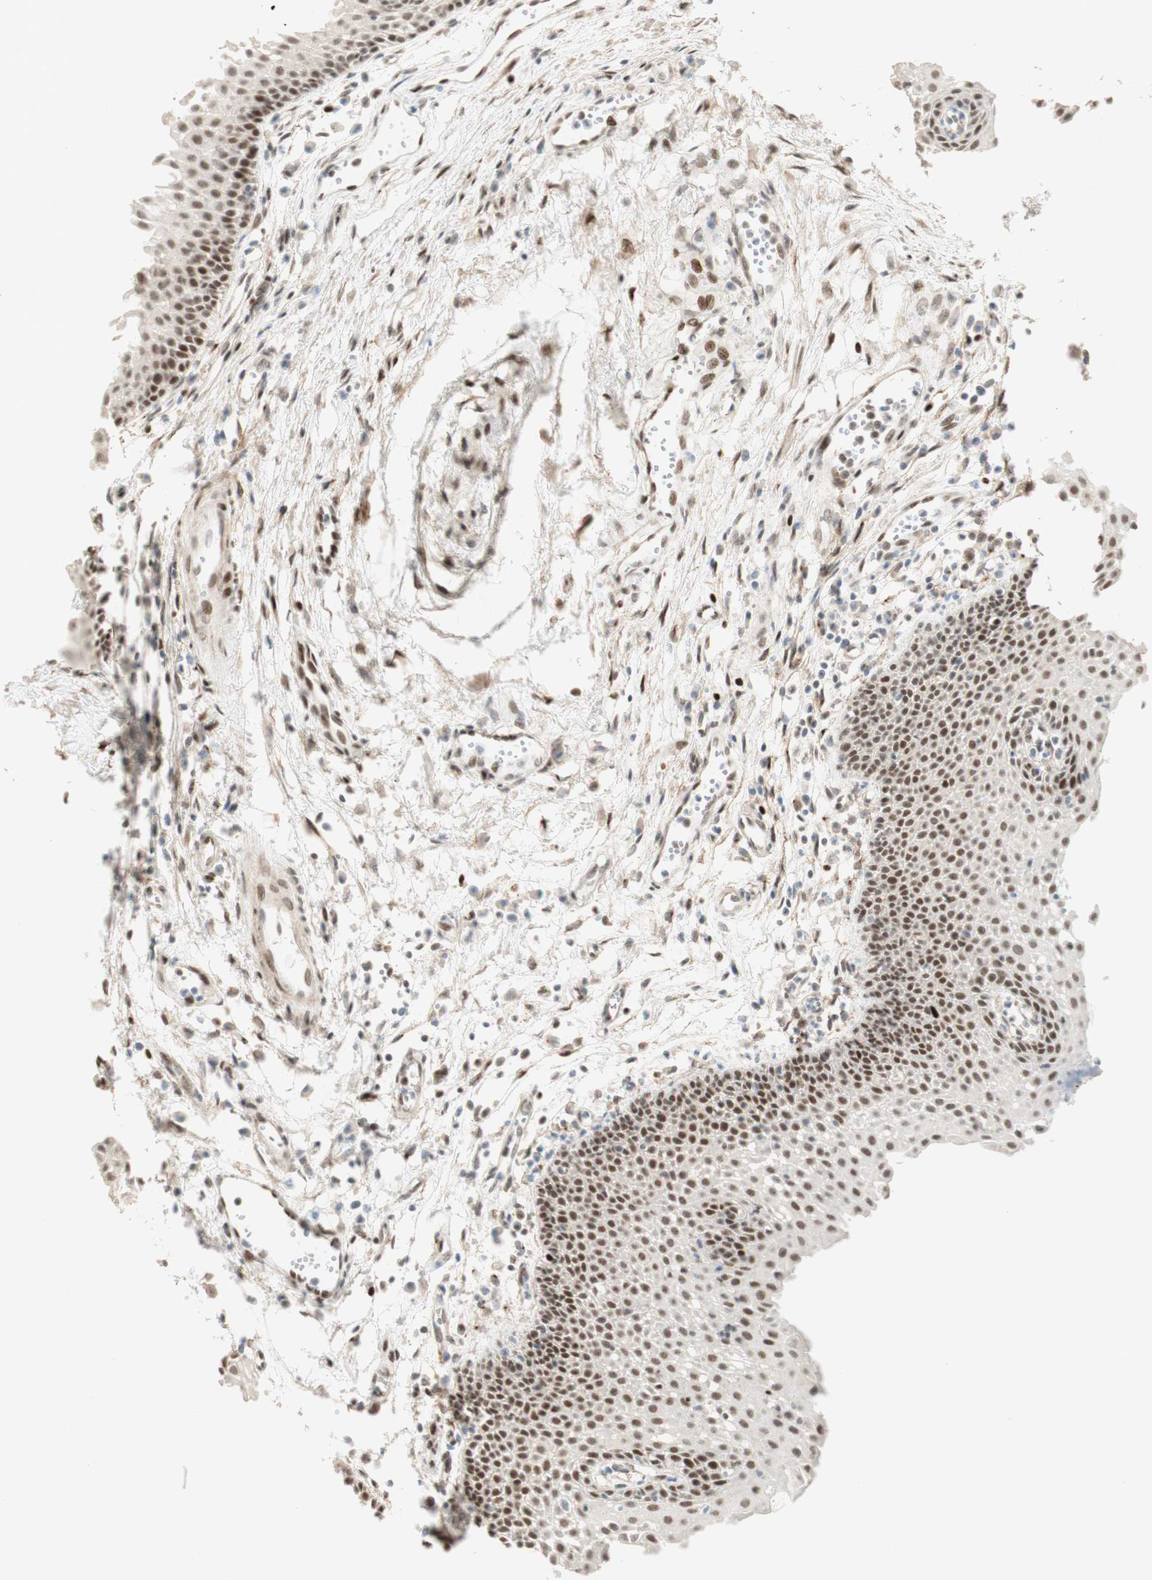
{"staining": {"intensity": "moderate", "quantity": ">75%", "location": "nuclear"}, "tissue": "urothelial cancer", "cell_type": "Tumor cells", "image_type": "cancer", "snomed": [{"axis": "morphology", "description": "Urothelial carcinoma, High grade"}, {"axis": "topography", "description": "Urinary bladder"}], "caption": "High-grade urothelial carcinoma tissue exhibits moderate nuclear expression in approximately >75% of tumor cells, visualized by immunohistochemistry.", "gene": "FOXP1", "patient": {"sex": "female", "age": 85}}